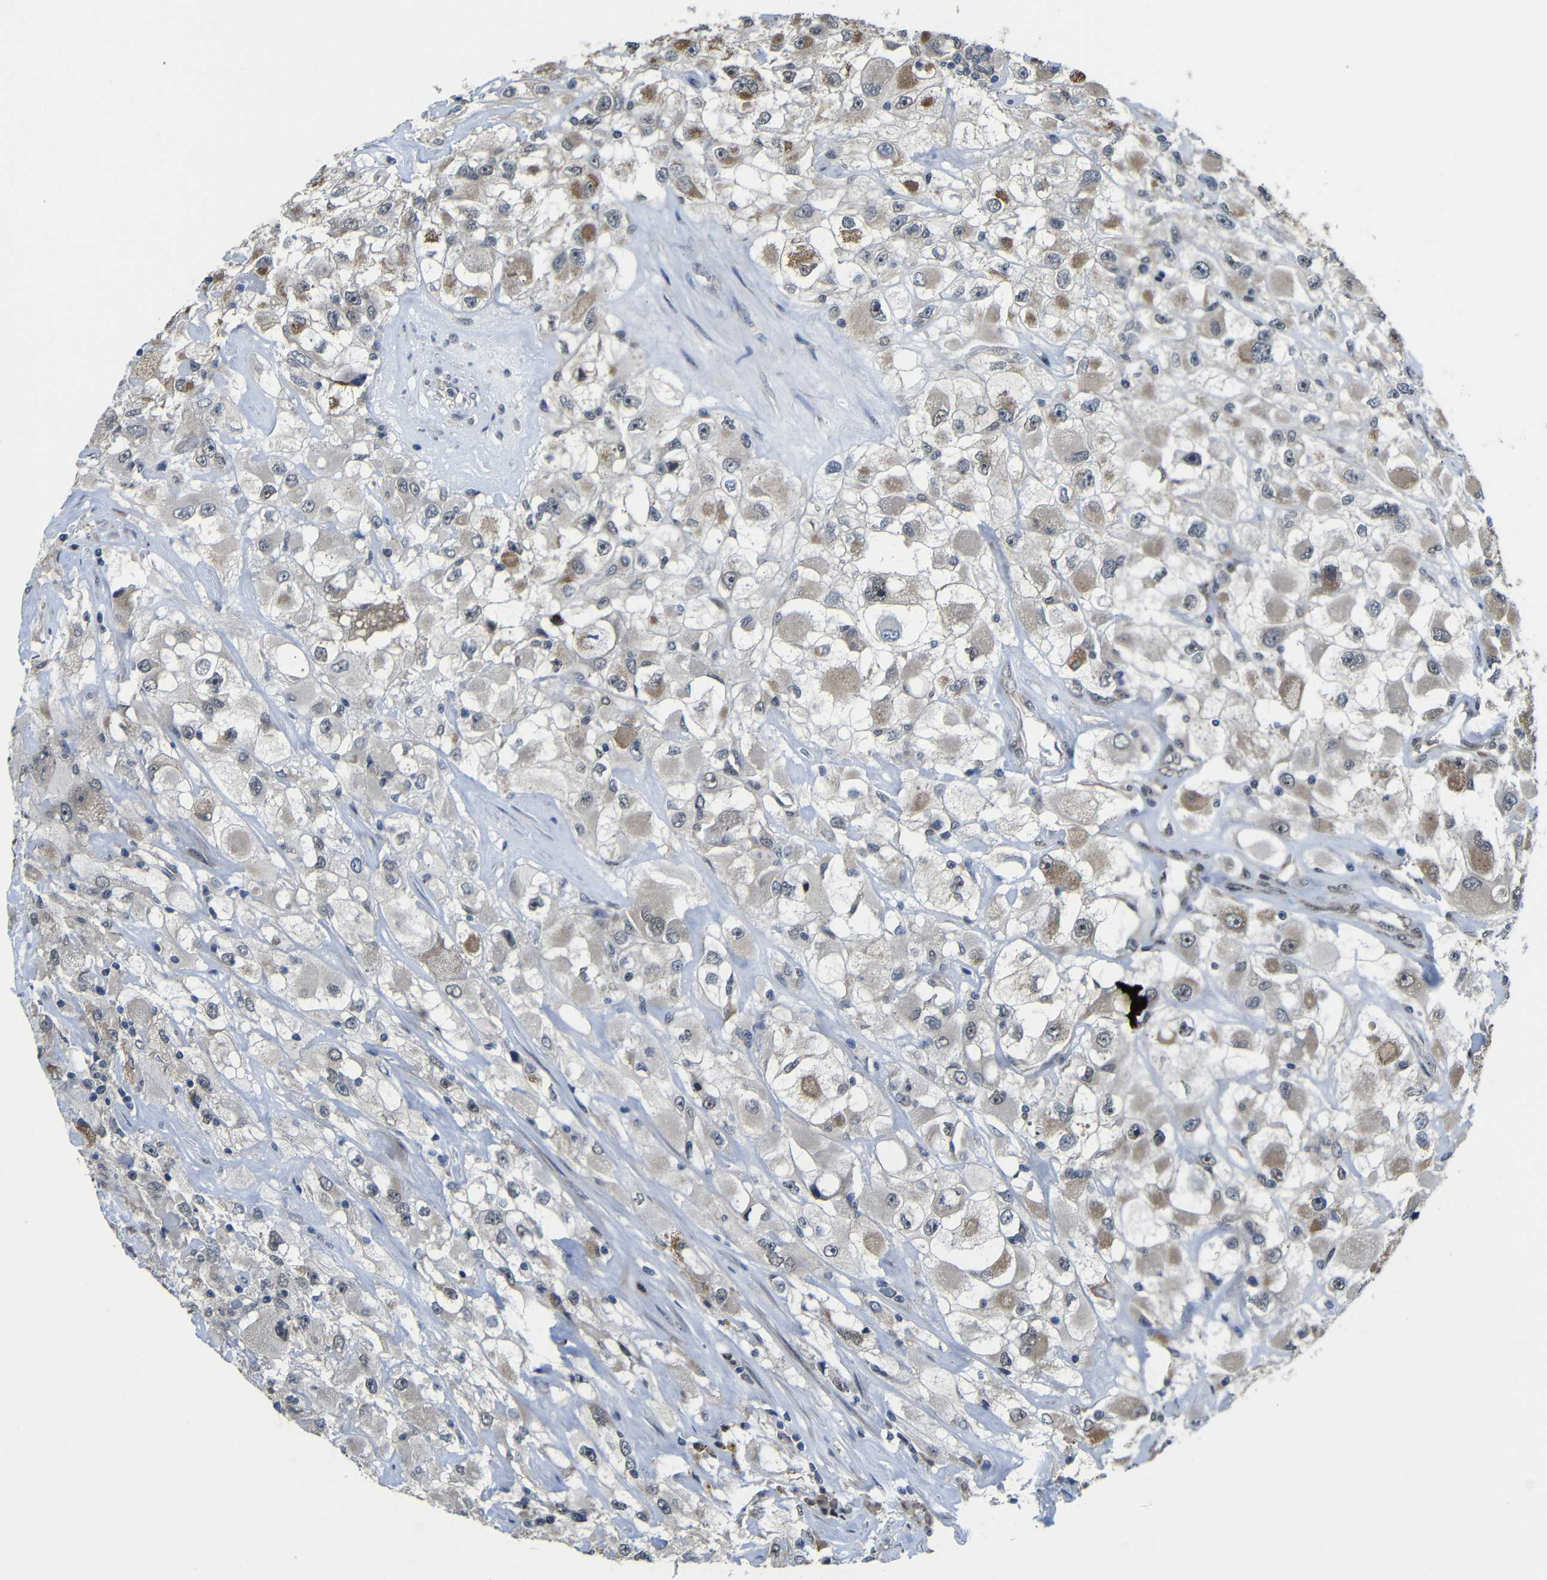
{"staining": {"intensity": "negative", "quantity": "none", "location": "none"}, "tissue": "renal cancer", "cell_type": "Tumor cells", "image_type": "cancer", "snomed": [{"axis": "morphology", "description": "Adenocarcinoma, NOS"}, {"axis": "topography", "description": "Kidney"}], "caption": "IHC histopathology image of neoplastic tissue: human renal adenocarcinoma stained with DAB (3,3'-diaminobenzidine) shows no significant protein staining in tumor cells.", "gene": "FAM172A", "patient": {"sex": "female", "age": 52}}